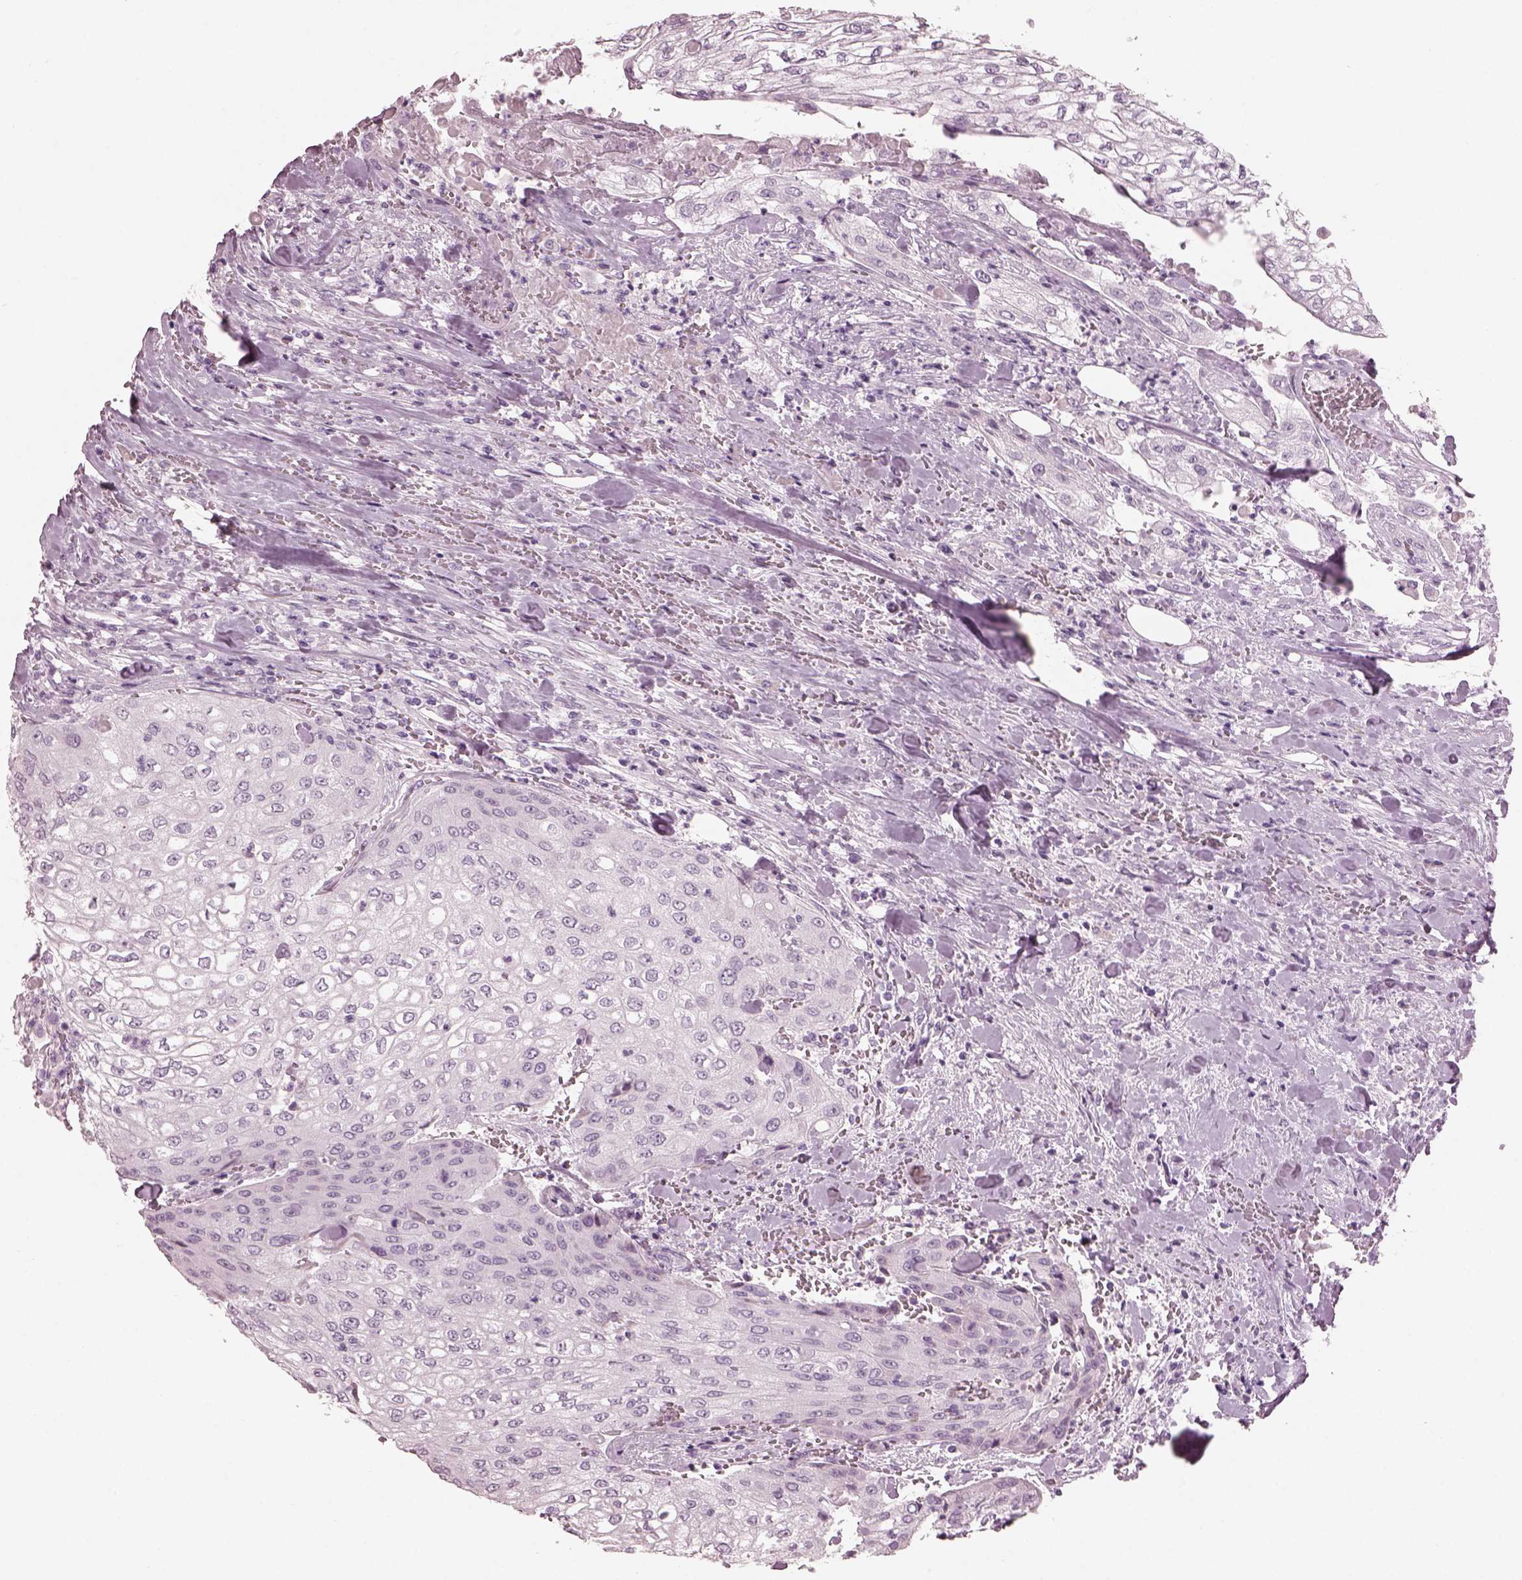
{"staining": {"intensity": "negative", "quantity": "none", "location": "none"}, "tissue": "urothelial cancer", "cell_type": "Tumor cells", "image_type": "cancer", "snomed": [{"axis": "morphology", "description": "Urothelial carcinoma, High grade"}, {"axis": "topography", "description": "Urinary bladder"}], "caption": "The micrograph displays no staining of tumor cells in urothelial carcinoma (high-grade).", "gene": "HYDIN", "patient": {"sex": "male", "age": 62}}